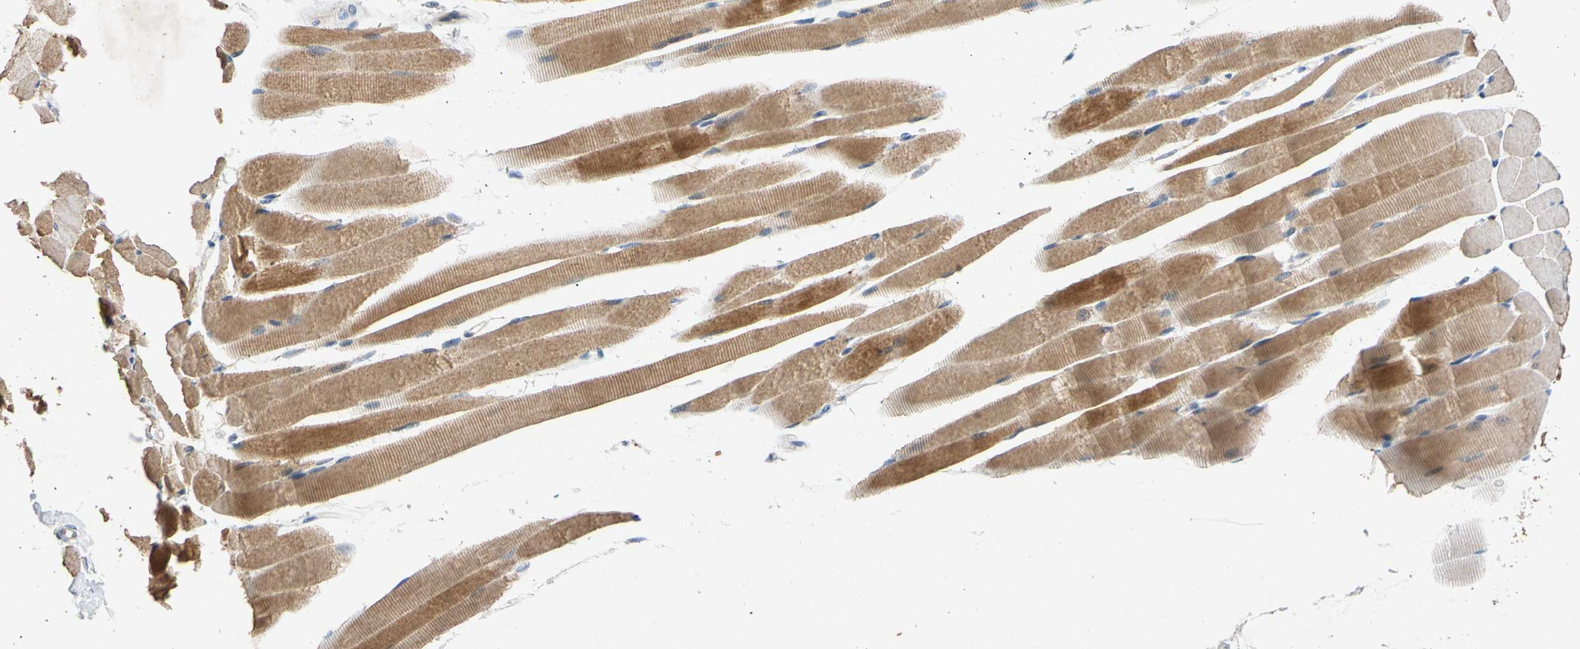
{"staining": {"intensity": "strong", "quantity": ">75%", "location": "cytoplasmic/membranous"}, "tissue": "skeletal muscle", "cell_type": "Myocytes", "image_type": "normal", "snomed": [{"axis": "morphology", "description": "Normal tissue, NOS"}, {"axis": "topography", "description": "Skeletal muscle"}, {"axis": "topography", "description": "Peripheral nerve tissue"}], "caption": "Strong cytoplasmic/membranous positivity is appreciated in about >75% of myocytes in normal skeletal muscle.", "gene": "GASK1B", "patient": {"sex": "female", "age": 84}}